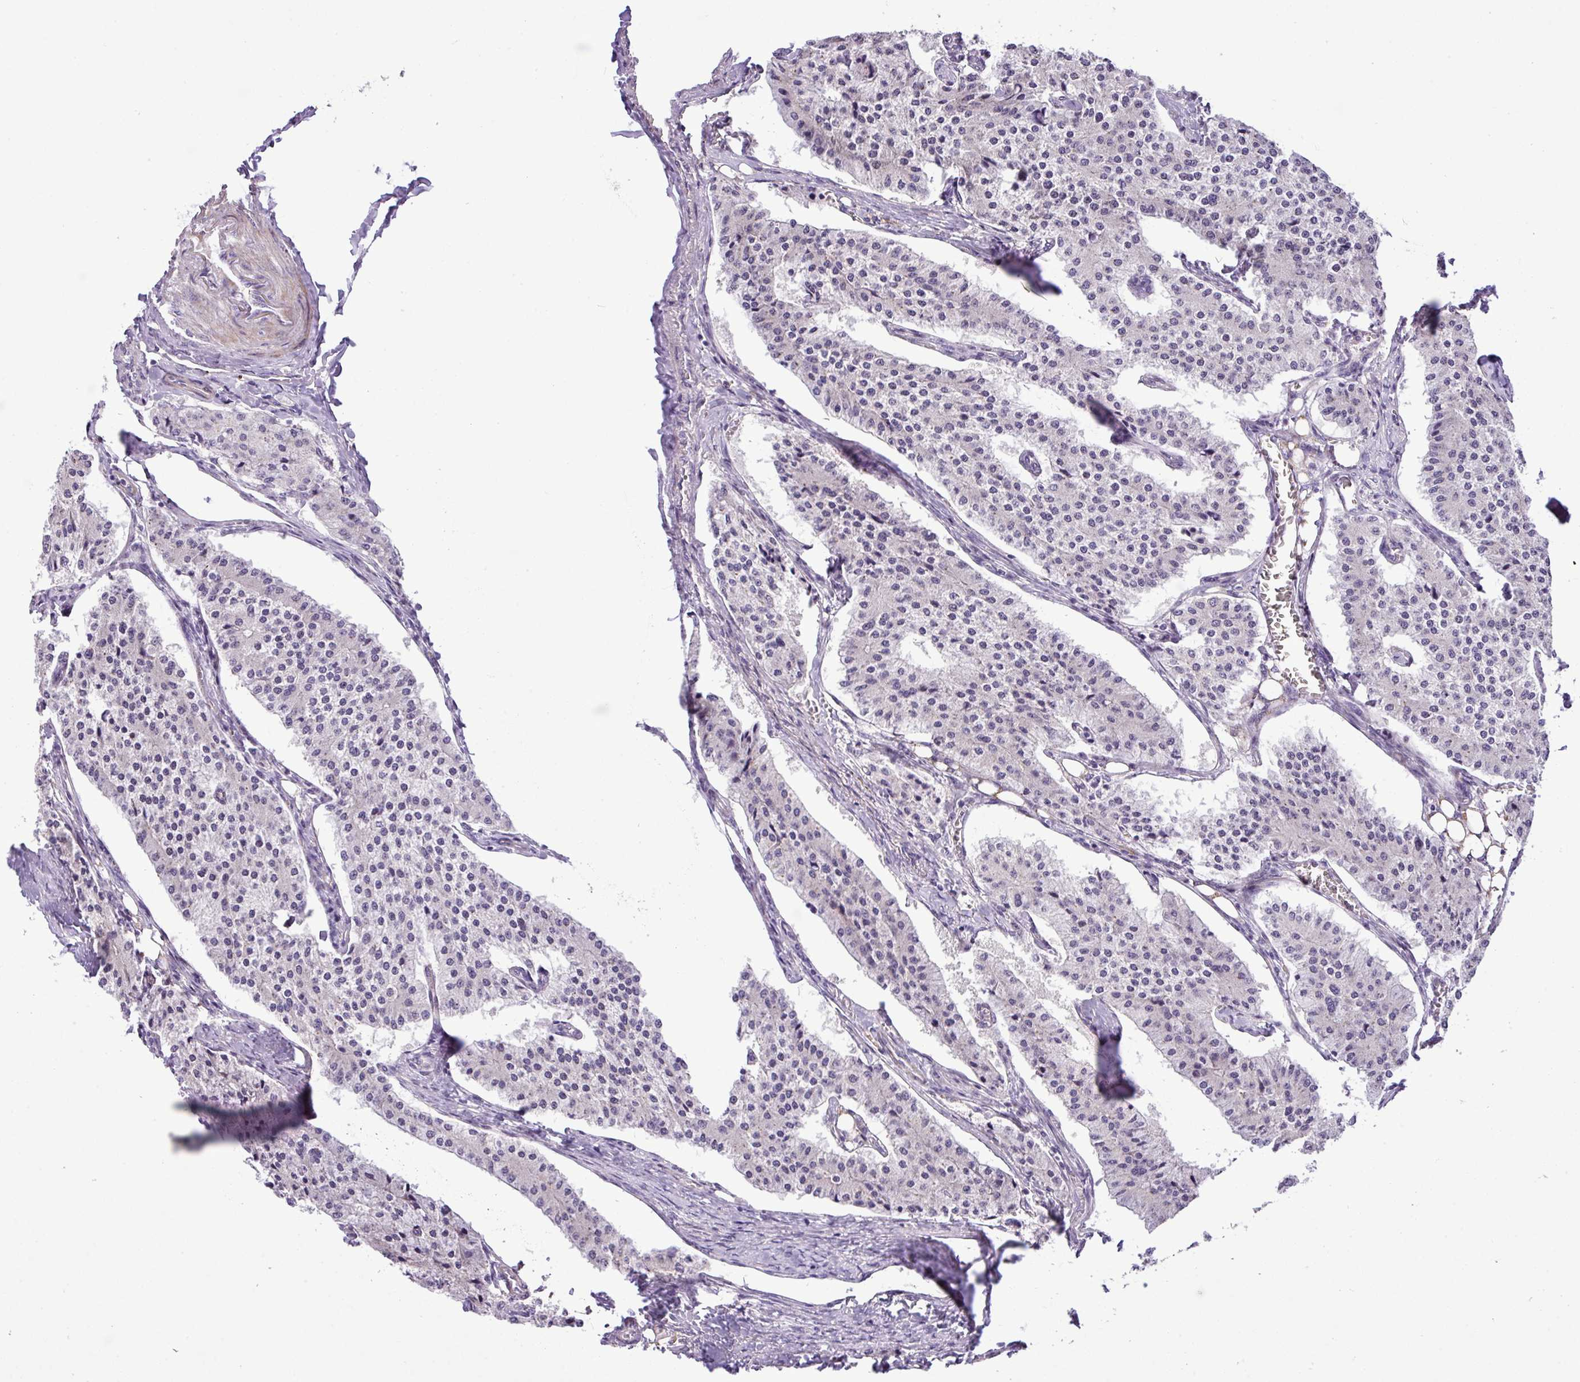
{"staining": {"intensity": "negative", "quantity": "none", "location": "none"}, "tissue": "carcinoid", "cell_type": "Tumor cells", "image_type": "cancer", "snomed": [{"axis": "morphology", "description": "Carcinoid, malignant, NOS"}, {"axis": "topography", "description": "Colon"}], "caption": "Carcinoid was stained to show a protein in brown. There is no significant positivity in tumor cells. The staining was performed using DAB (3,3'-diaminobenzidine) to visualize the protein expression in brown, while the nuclei were stained in blue with hematoxylin (Magnification: 20x).", "gene": "YLPM1", "patient": {"sex": "female", "age": 52}}